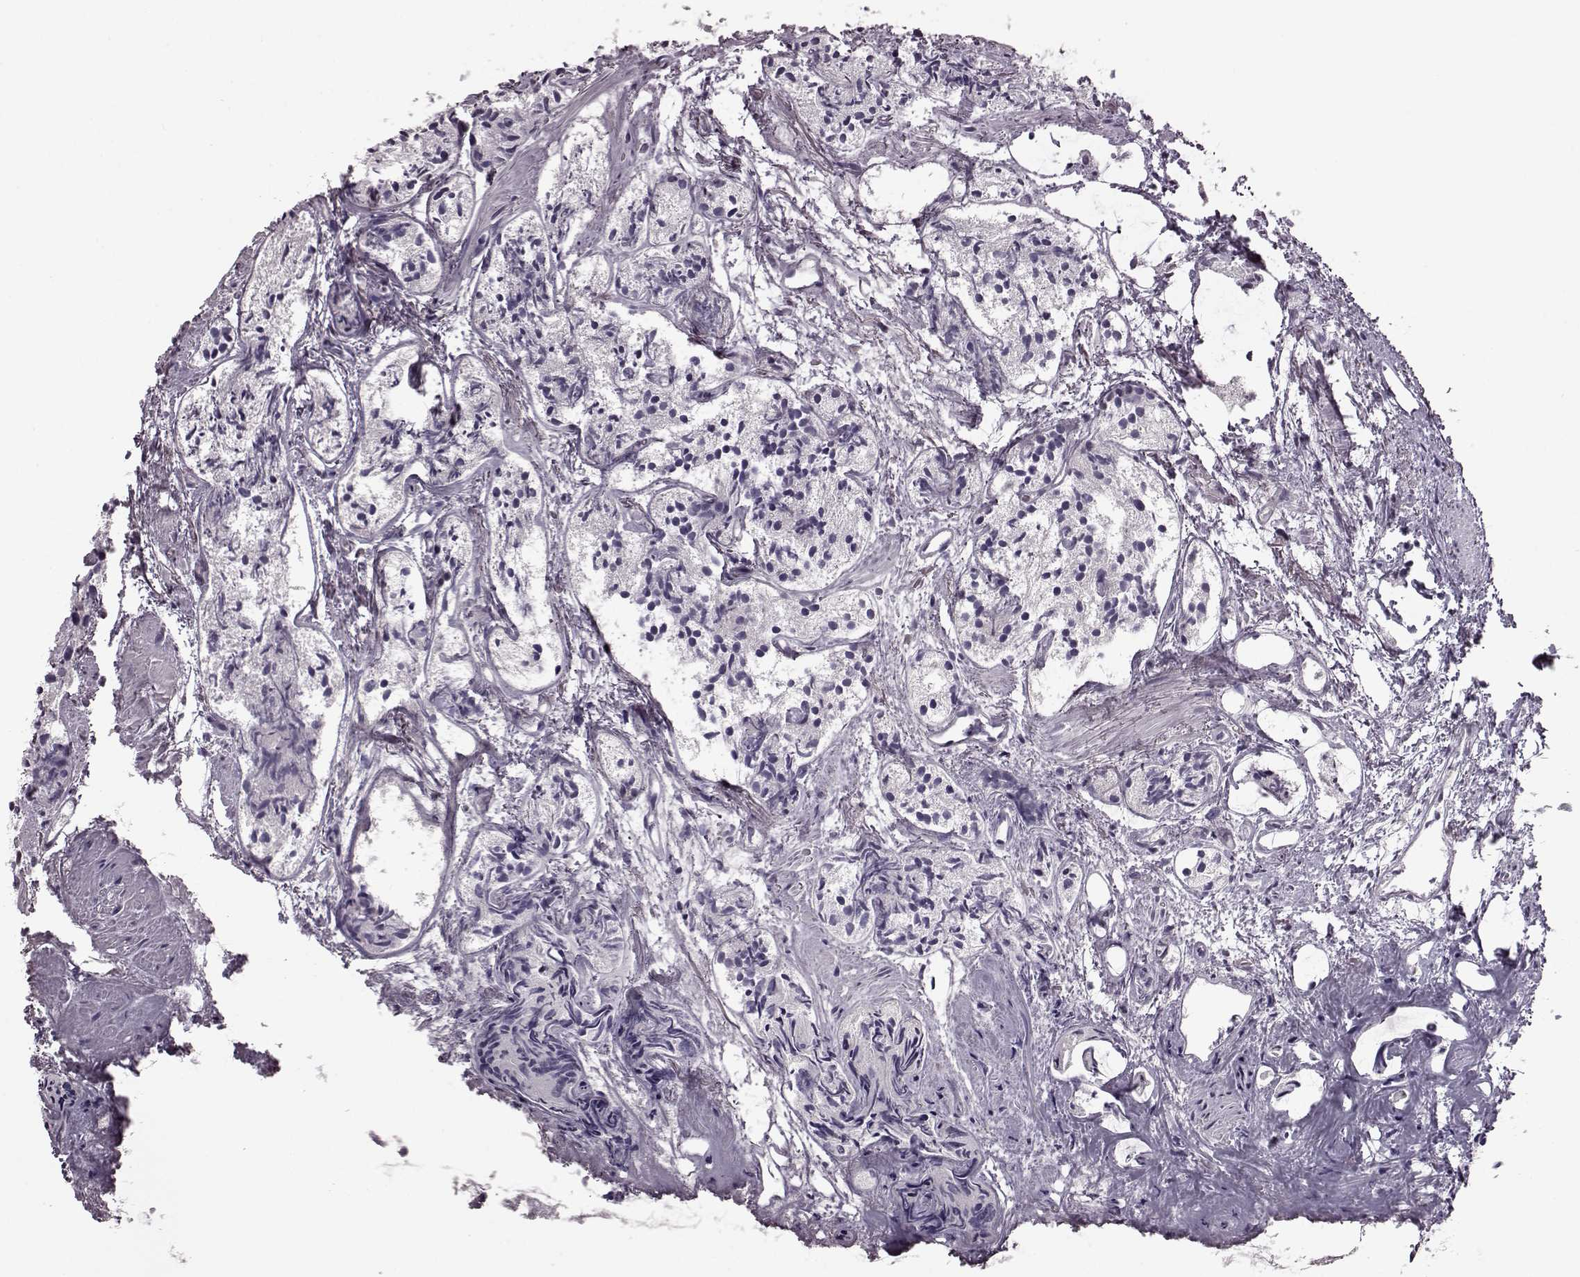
{"staining": {"intensity": "negative", "quantity": "none", "location": "none"}, "tissue": "prostate cancer", "cell_type": "Tumor cells", "image_type": "cancer", "snomed": [{"axis": "morphology", "description": "Adenocarcinoma, High grade"}, {"axis": "topography", "description": "Prostate"}], "caption": "Immunohistochemical staining of human prostate high-grade adenocarcinoma shows no significant positivity in tumor cells. The staining is performed using DAB brown chromogen with nuclei counter-stained in using hematoxylin.", "gene": "SNTG1", "patient": {"sex": "male", "age": 85}}